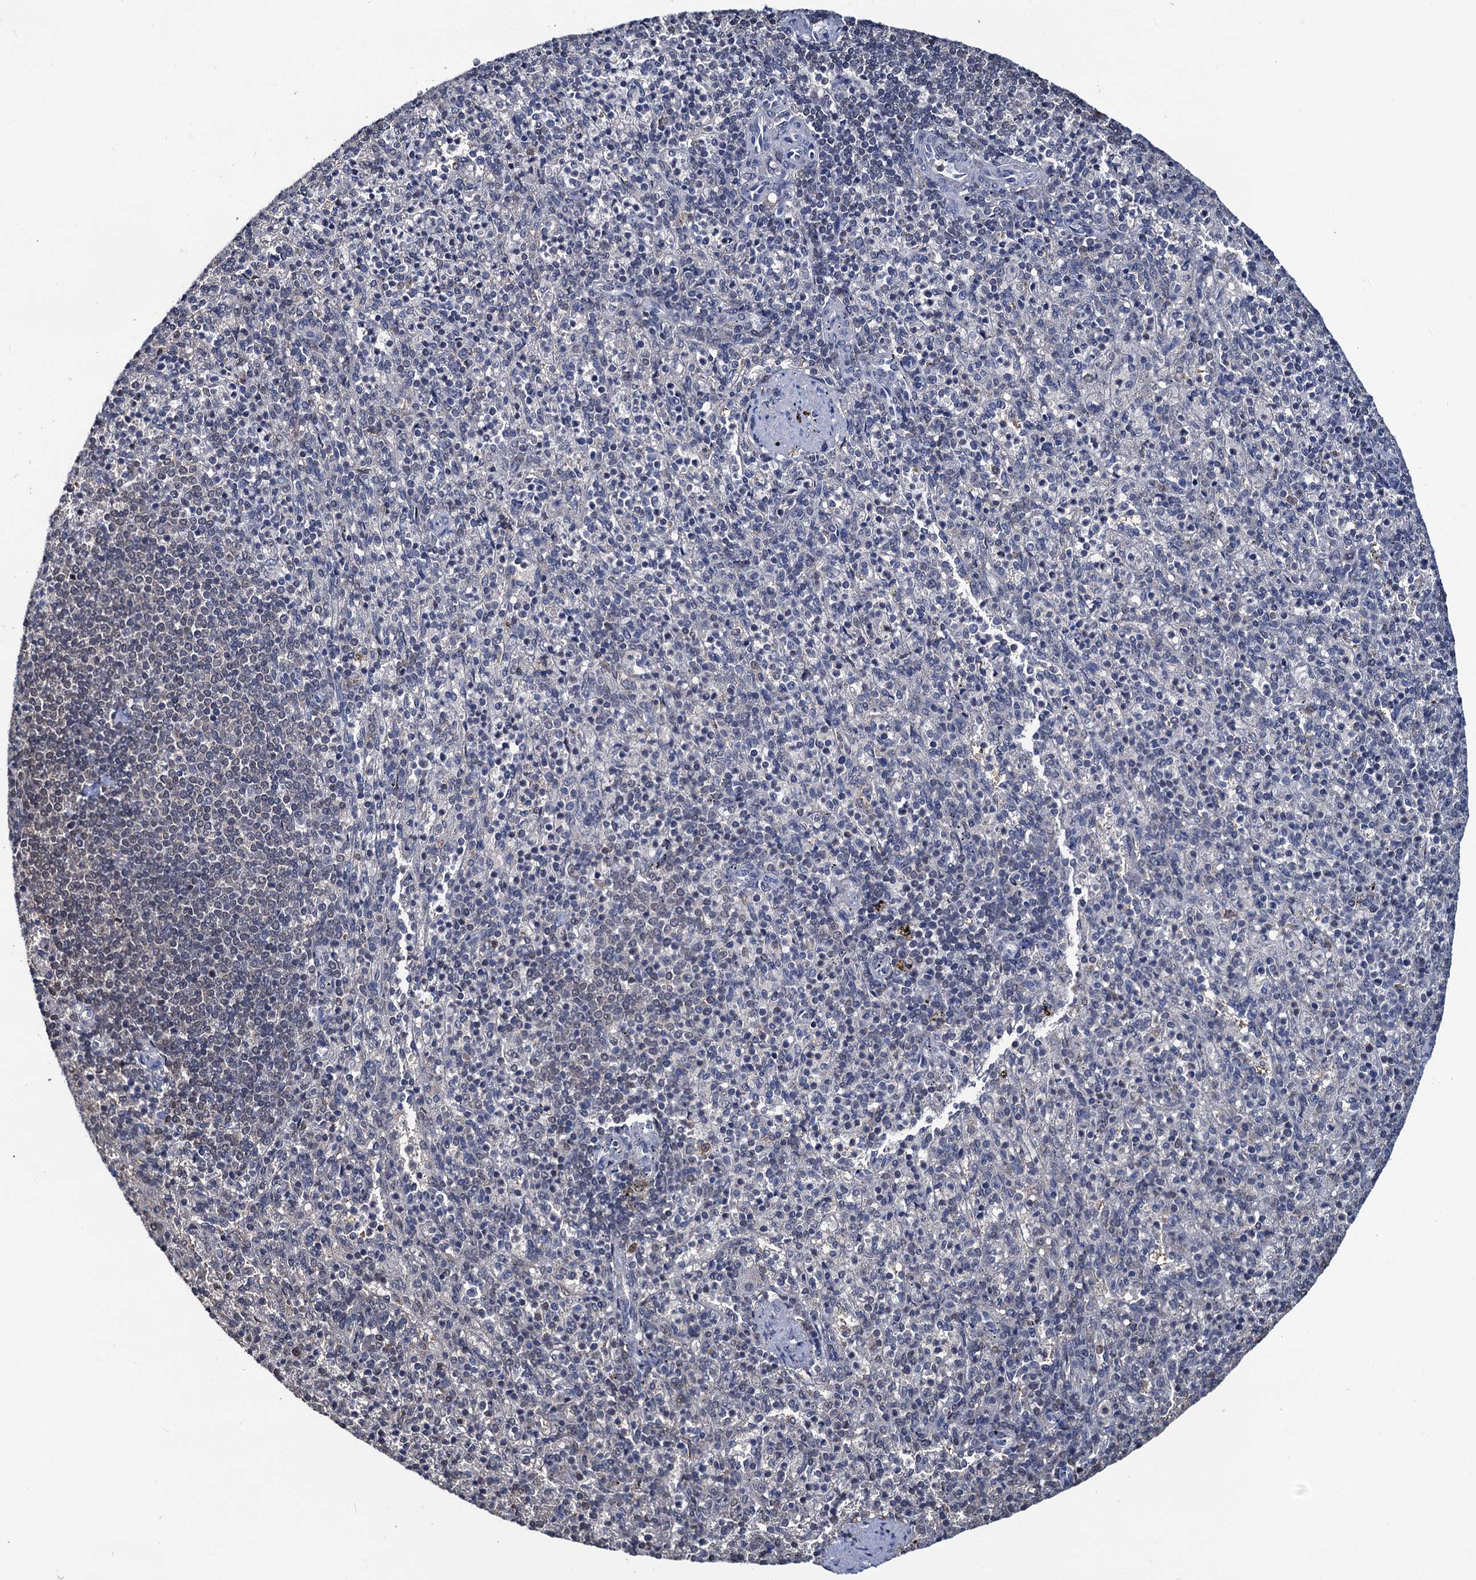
{"staining": {"intensity": "negative", "quantity": "none", "location": "none"}, "tissue": "spleen", "cell_type": "Cells in red pulp", "image_type": "normal", "snomed": [{"axis": "morphology", "description": "Normal tissue, NOS"}, {"axis": "topography", "description": "Spleen"}], "caption": "Histopathology image shows no protein positivity in cells in red pulp of benign spleen.", "gene": "RTKN2", "patient": {"sex": "female", "age": 74}}